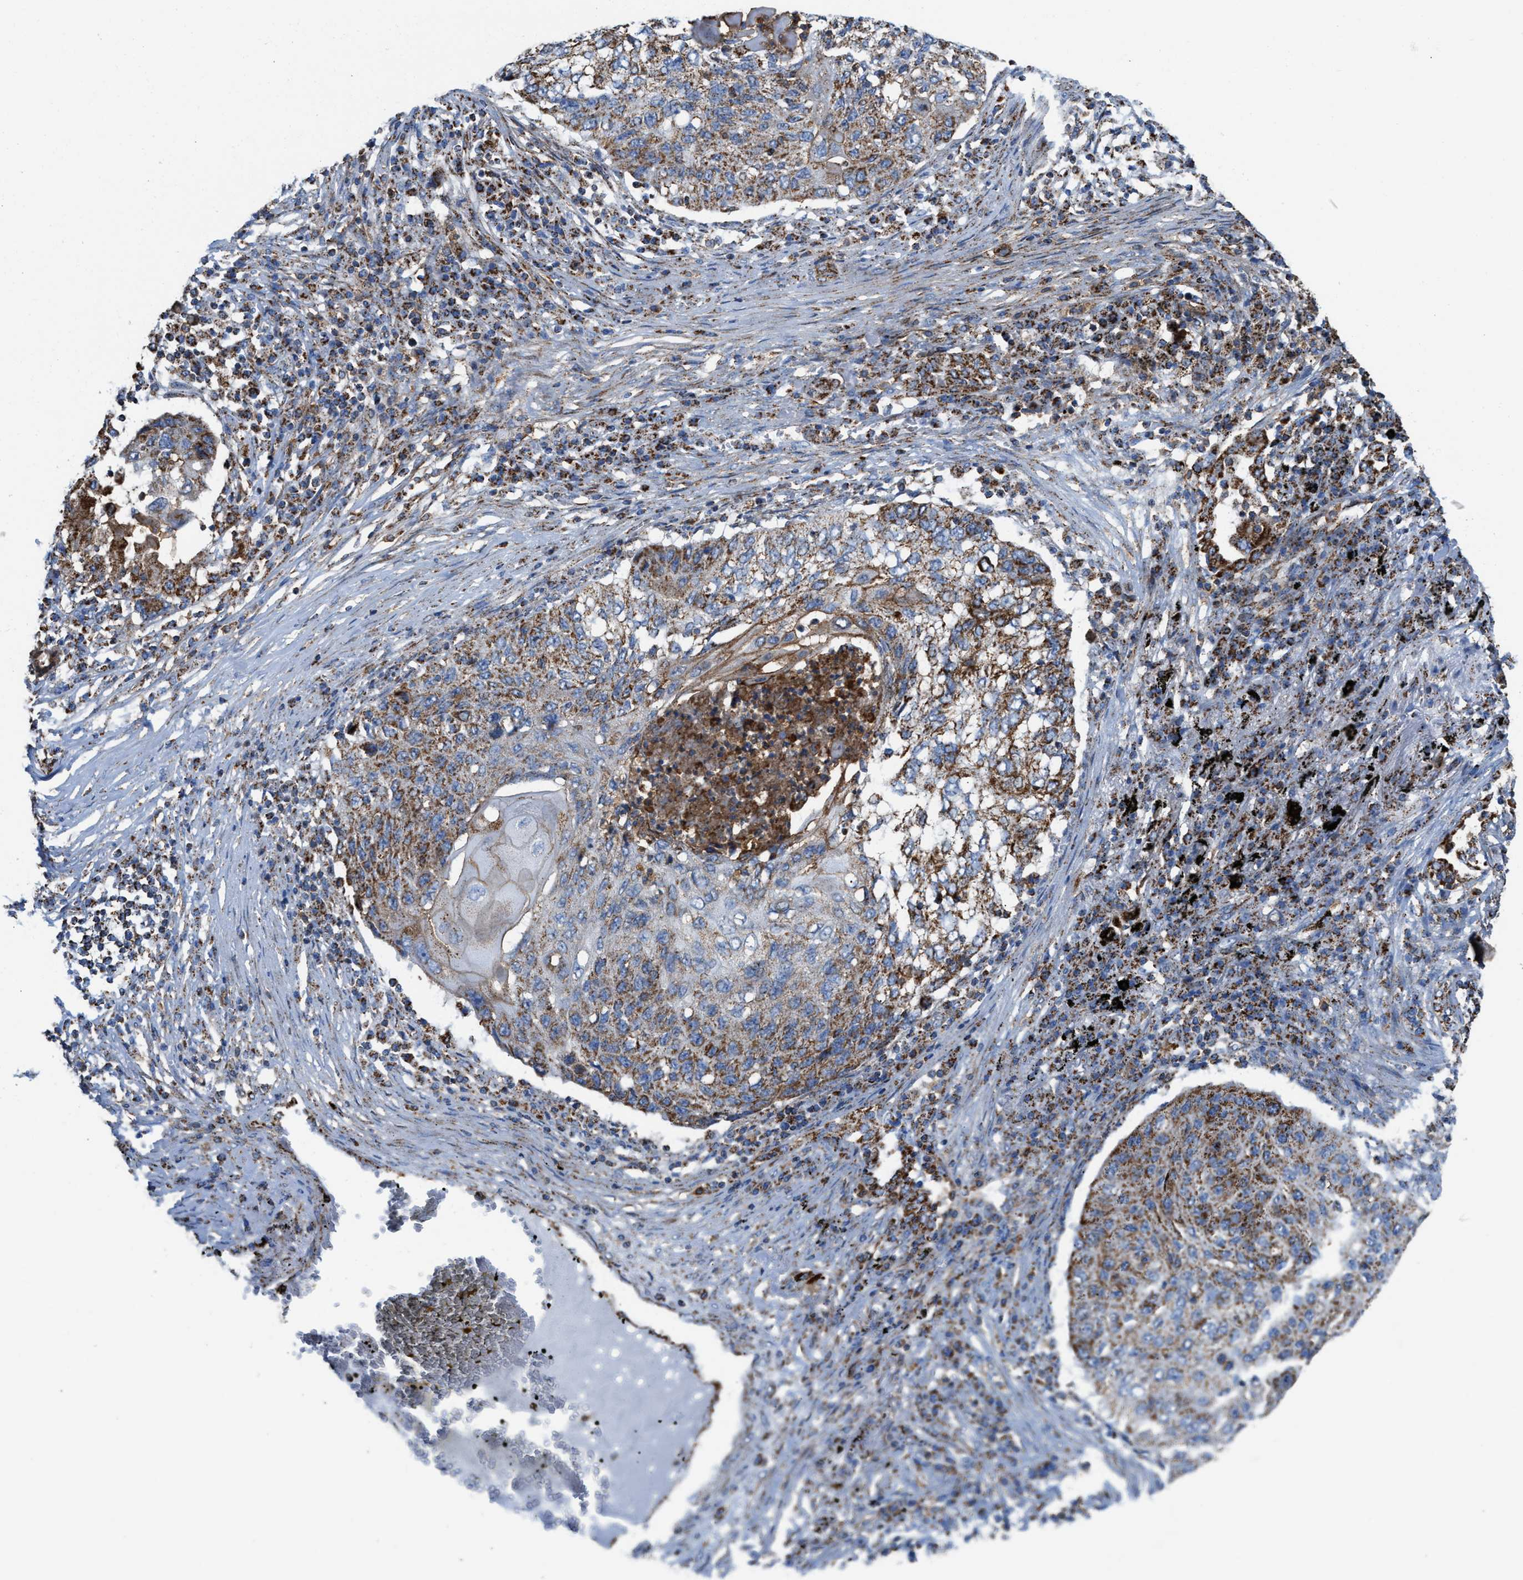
{"staining": {"intensity": "moderate", "quantity": ">75%", "location": "cytoplasmic/membranous"}, "tissue": "lung cancer", "cell_type": "Tumor cells", "image_type": "cancer", "snomed": [{"axis": "morphology", "description": "Squamous cell carcinoma, NOS"}, {"axis": "topography", "description": "Lung"}], "caption": "Human lung cancer (squamous cell carcinoma) stained for a protein (brown) reveals moderate cytoplasmic/membranous positive positivity in about >75% of tumor cells.", "gene": "ECHS1", "patient": {"sex": "female", "age": 63}}